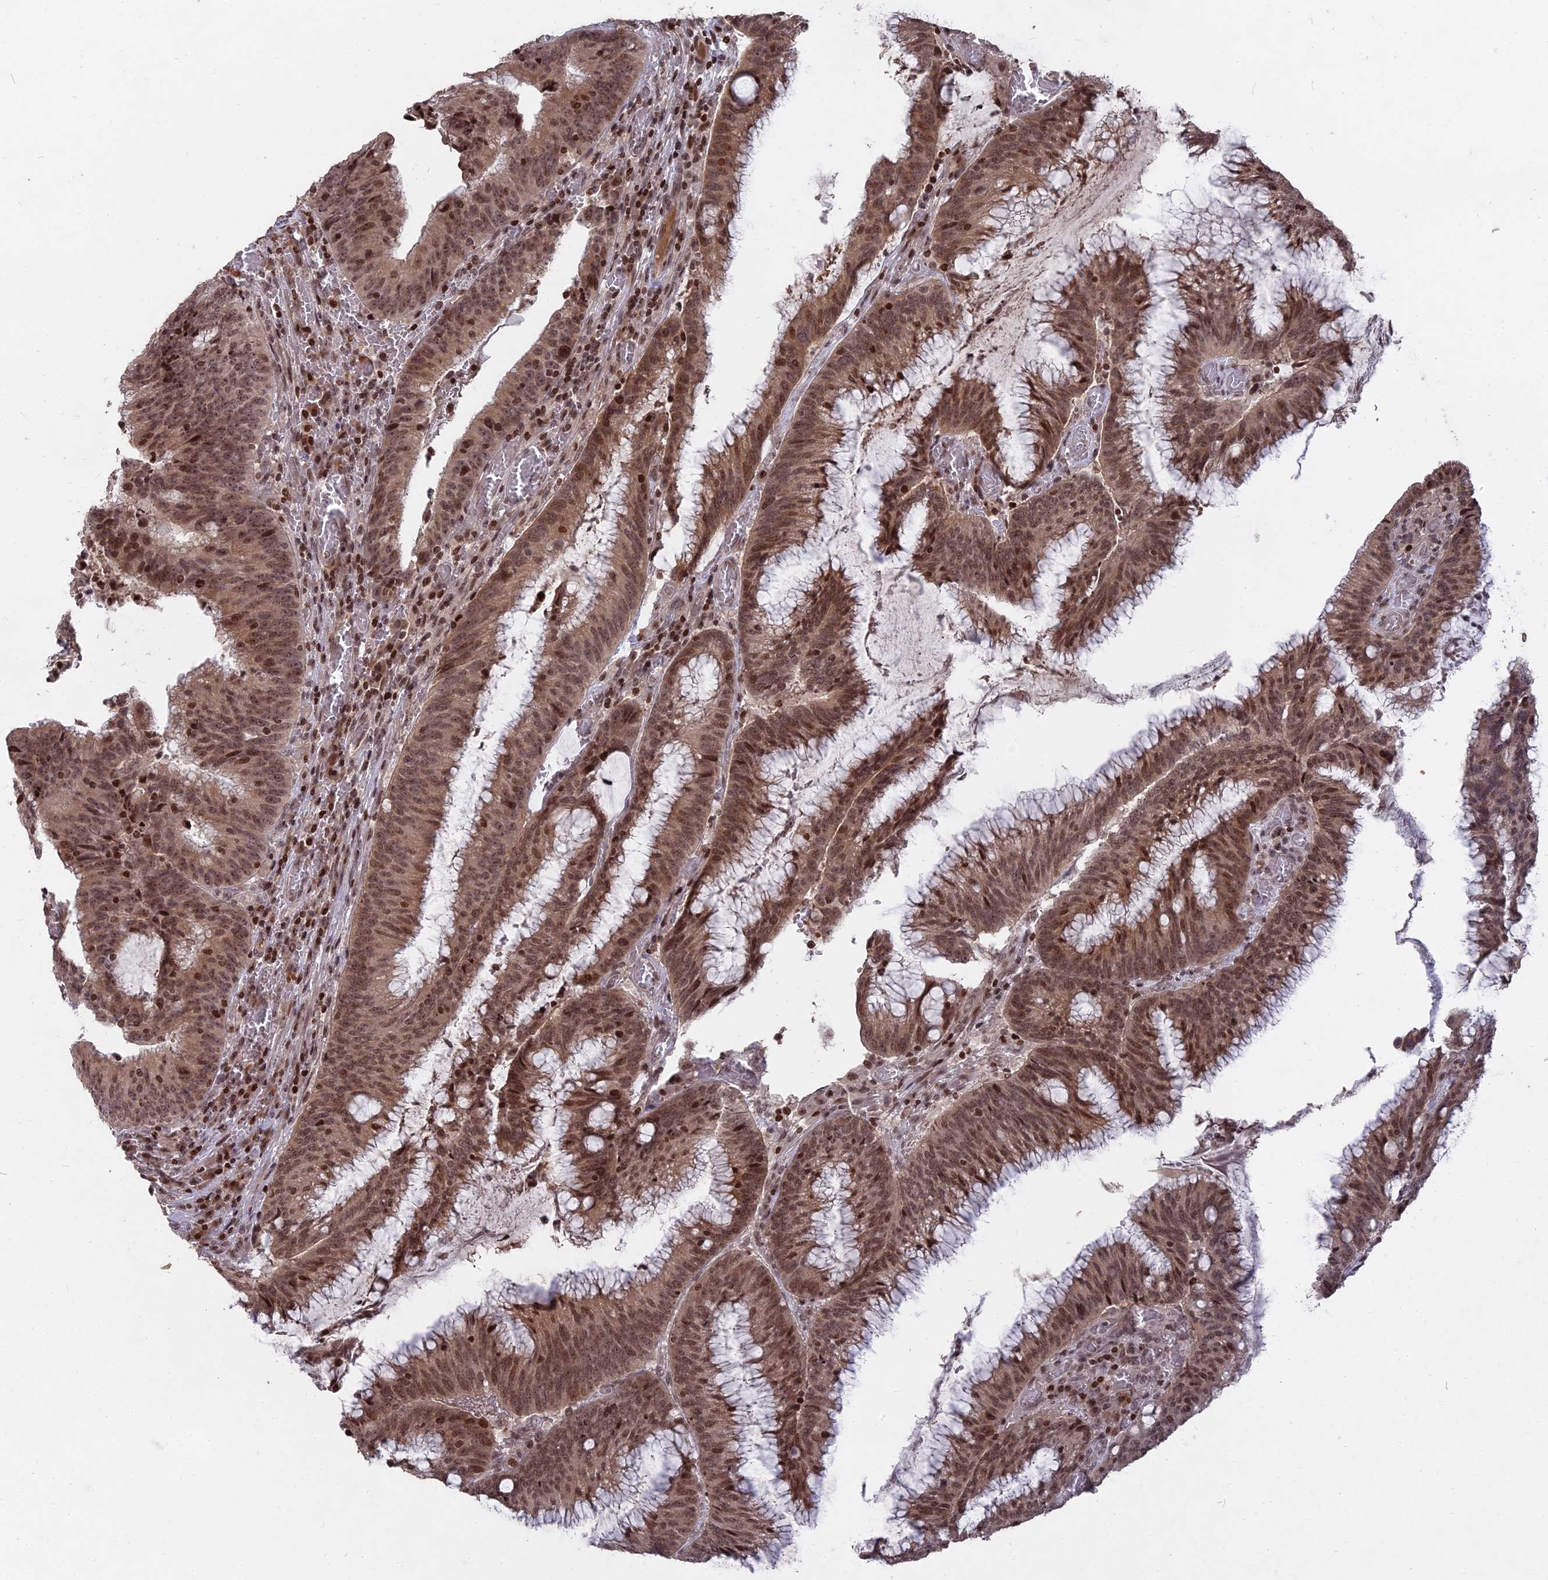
{"staining": {"intensity": "moderate", "quantity": ">75%", "location": "cytoplasmic/membranous,nuclear"}, "tissue": "colorectal cancer", "cell_type": "Tumor cells", "image_type": "cancer", "snomed": [{"axis": "morphology", "description": "Adenocarcinoma, NOS"}, {"axis": "topography", "description": "Rectum"}], "caption": "Immunohistochemistry micrograph of human colorectal adenocarcinoma stained for a protein (brown), which reveals medium levels of moderate cytoplasmic/membranous and nuclear positivity in approximately >75% of tumor cells.", "gene": "NR1H3", "patient": {"sex": "female", "age": 77}}